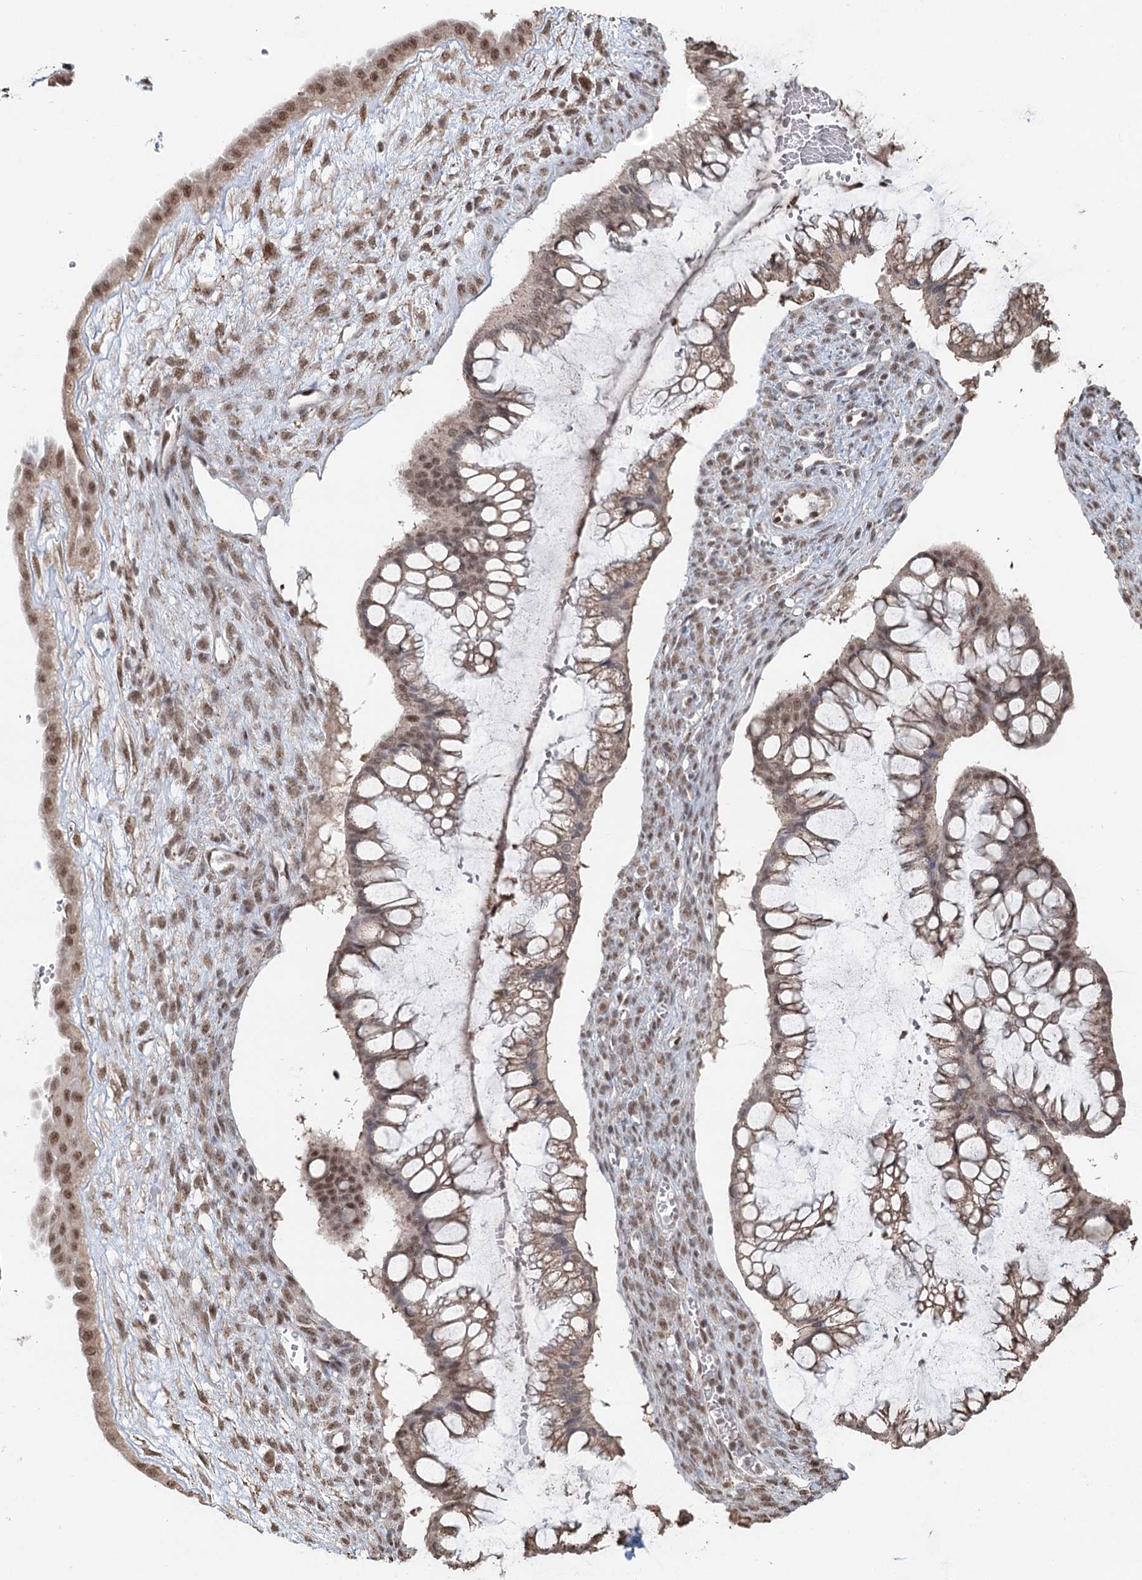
{"staining": {"intensity": "moderate", "quantity": ">75%", "location": "cytoplasmic/membranous,nuclear"}, "tissue": "ovarian cancer", "cell_type": "Tumor cells", "image_type": "cancer", "snomed": [{"axis": "morphology", "description": "Cystadenocarcinoma, mucinous, NOS"}, {"axis": "topography", "description": "Ovary"}], "caption": "Protein staining reveals moderate cytoplasmic/membranous and nuclear expression in about >75% of tumor cells in ovarian cancer (mucinous cystadenocarcinoma).", "gene": "GPALPP1", "patient": {"sex": "female", "age": 73}}